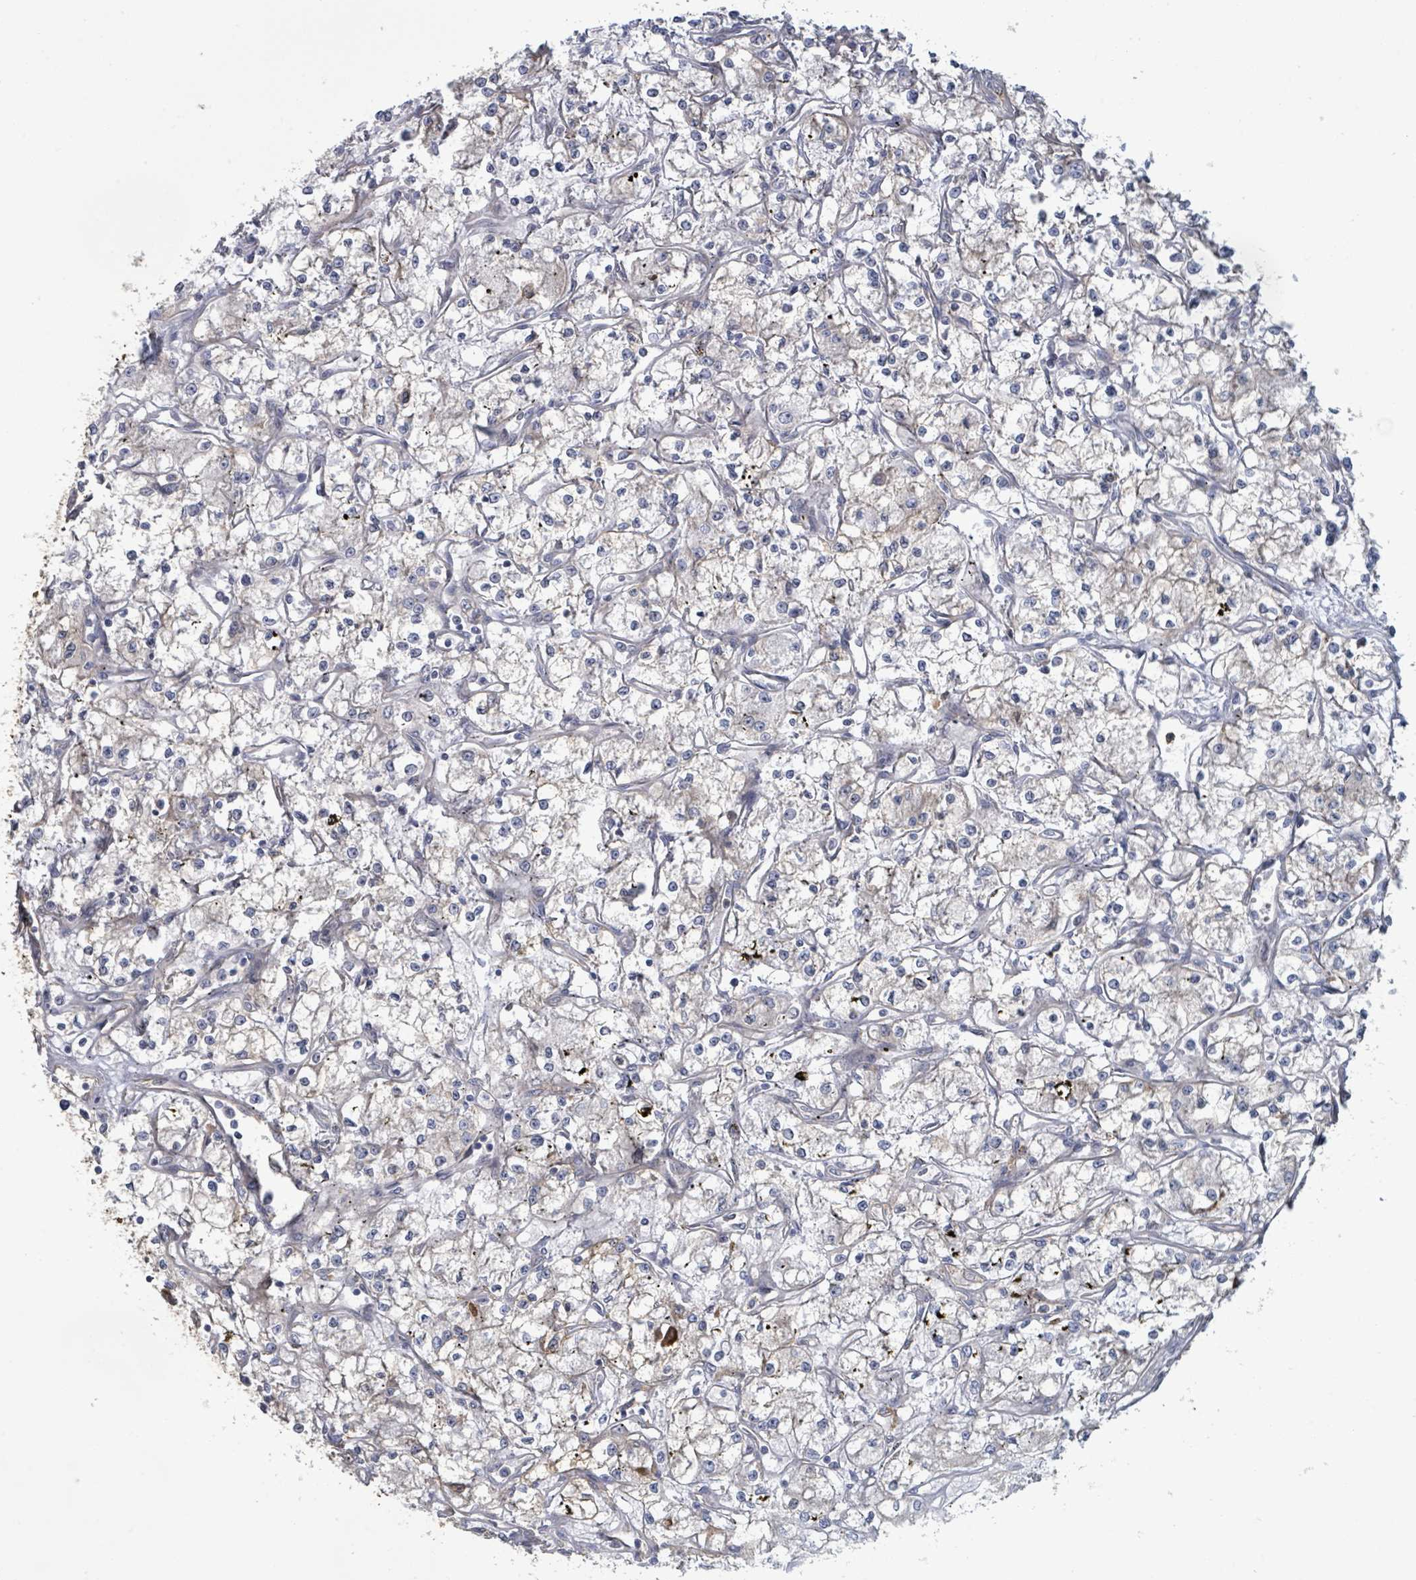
{"staining": {"intensity": "negative", "quantity": "none", "location": "none"}, "tissue": "renal cancer", "cell_type": "Tumor cells", "image_type": "cancer", "snomed": [{"axis": "morphology", "description": "Adenocarcinoma, NOS"}, {"axis": "topography", "description": "Kidney"}], "caption": "Protein analysis of renal cancer shows no significant positivity in tumor cells. Nuclei are stained in blue.", "gene": "COL13A1", "patient": {"sex": "male", "age": 59}}